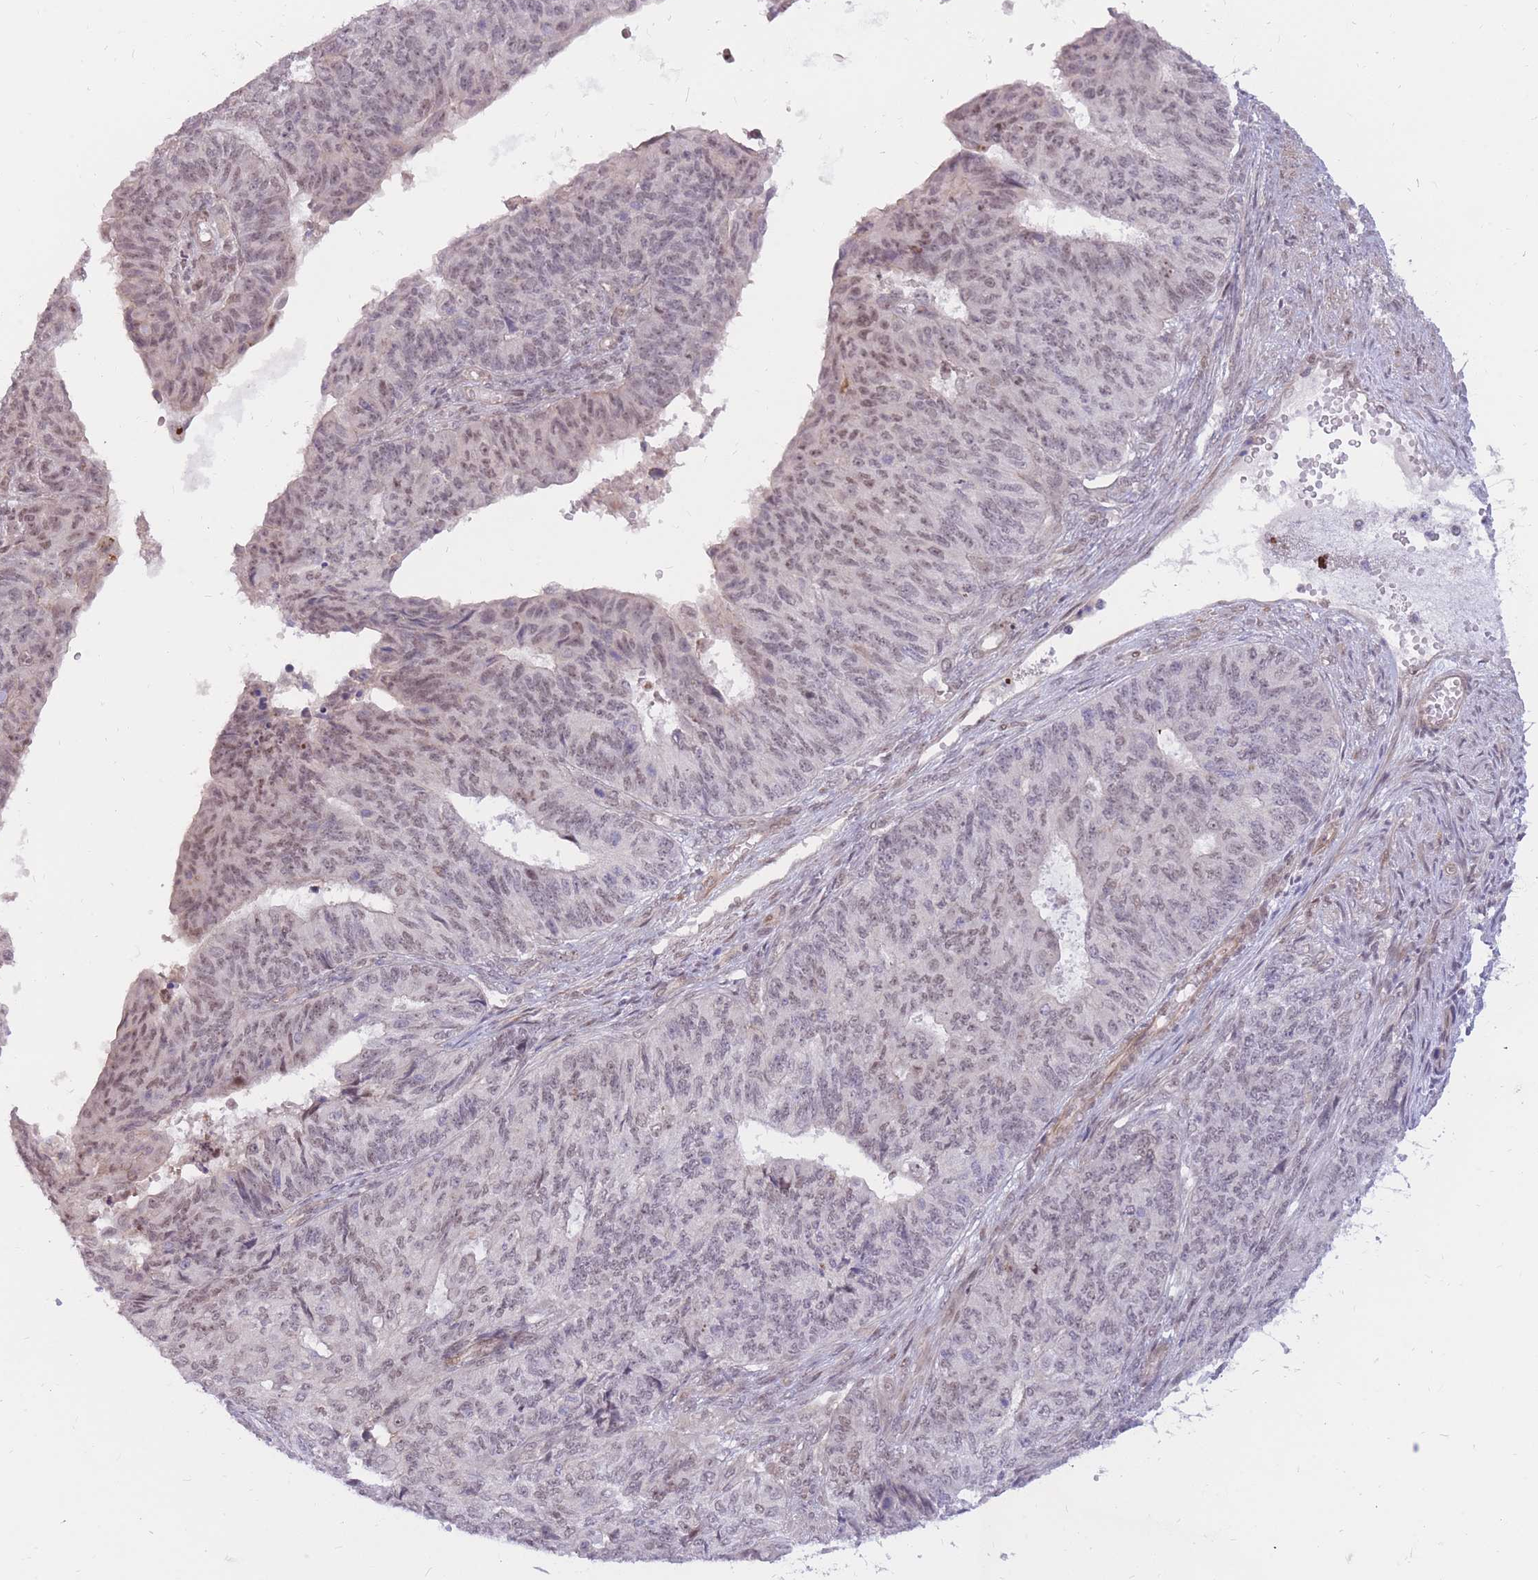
{"staining": {"intensity": "weak", "quantity": ">75%", "location": "nuclear"}, "tissue": "endometrial cancer", "cell_type": "Tumor cells", "image_type": "cancer", "snomed": [{"axis": "morphology", "description": "Adenocarcinoma, NOS"}, {"axis": "topography", "description": "Endometrium"}], "caption": "There is low levels of weak nuclear expression in tumor cells of endometrial cancer (adenocarcinoma), as demonstrated by immunohistochemical staining (brown color).", "gene": "ERICH6B", "patient": {"sex": "female", "age": 32}}